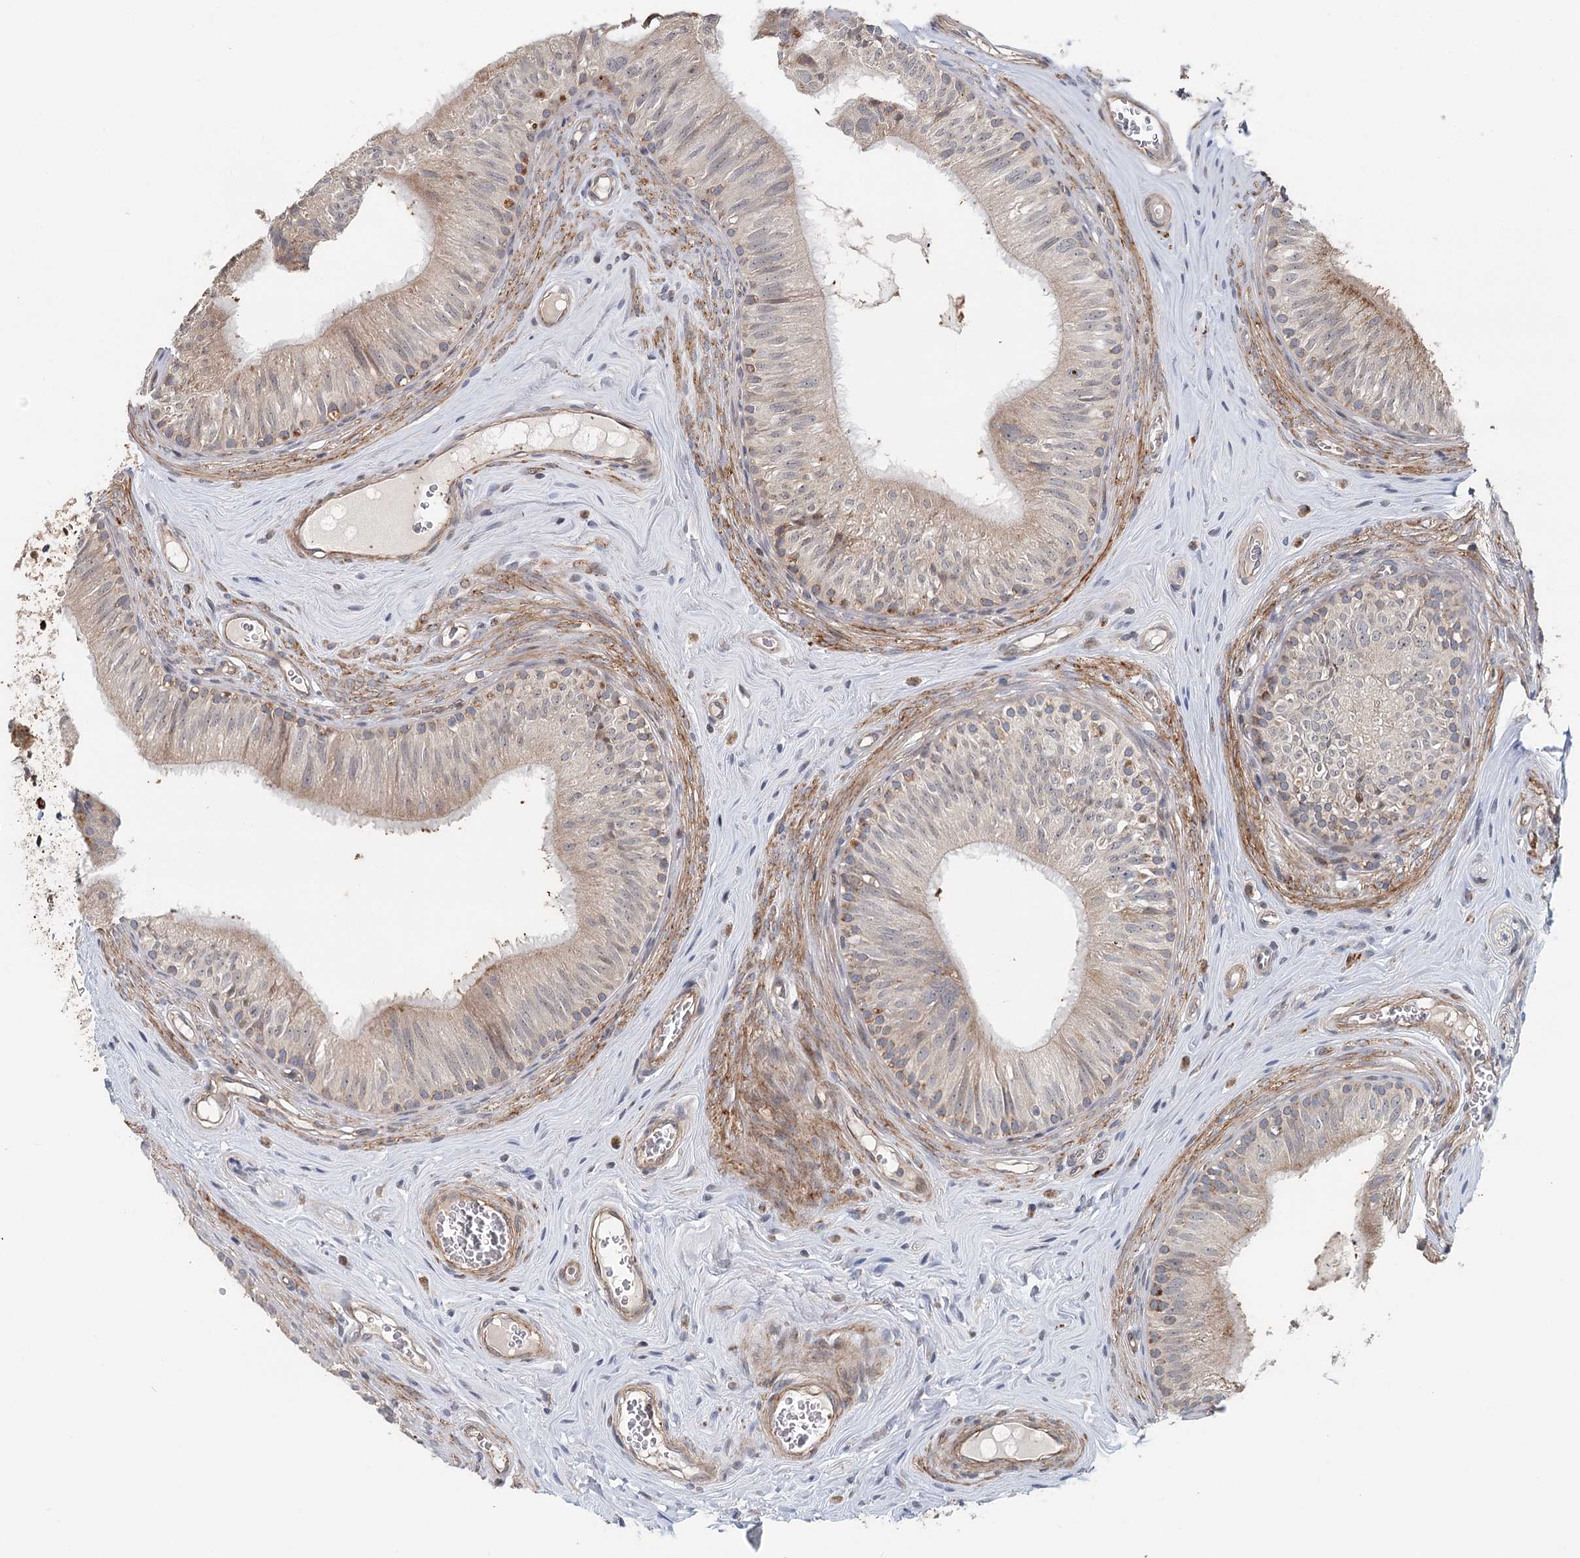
{"staining": {"intensity": "weak", "quantity": "25%-75%", "location": "cytoplasmic/membranous"}, "tissue": "epididymis", "cell_type": "Glandular cells", "image_type": "normal", "snomed": [{"axis": "morphology", "description": "Normal tissue, NOS"}, {"axis": "topography", "description": "Epididymis"}], "caption": "Immunohistochemistry of unremarkable epididymis displays low levels of weak cytoplasmic/membranous positivity in about 25%-75% of glandular cells. (DAB (3,3'-diaminobenzidine) = brown stain, brightfield microscopy at high magnification).", "gene": "RNF111", "patient": {"sex": "male", "age": 46}}